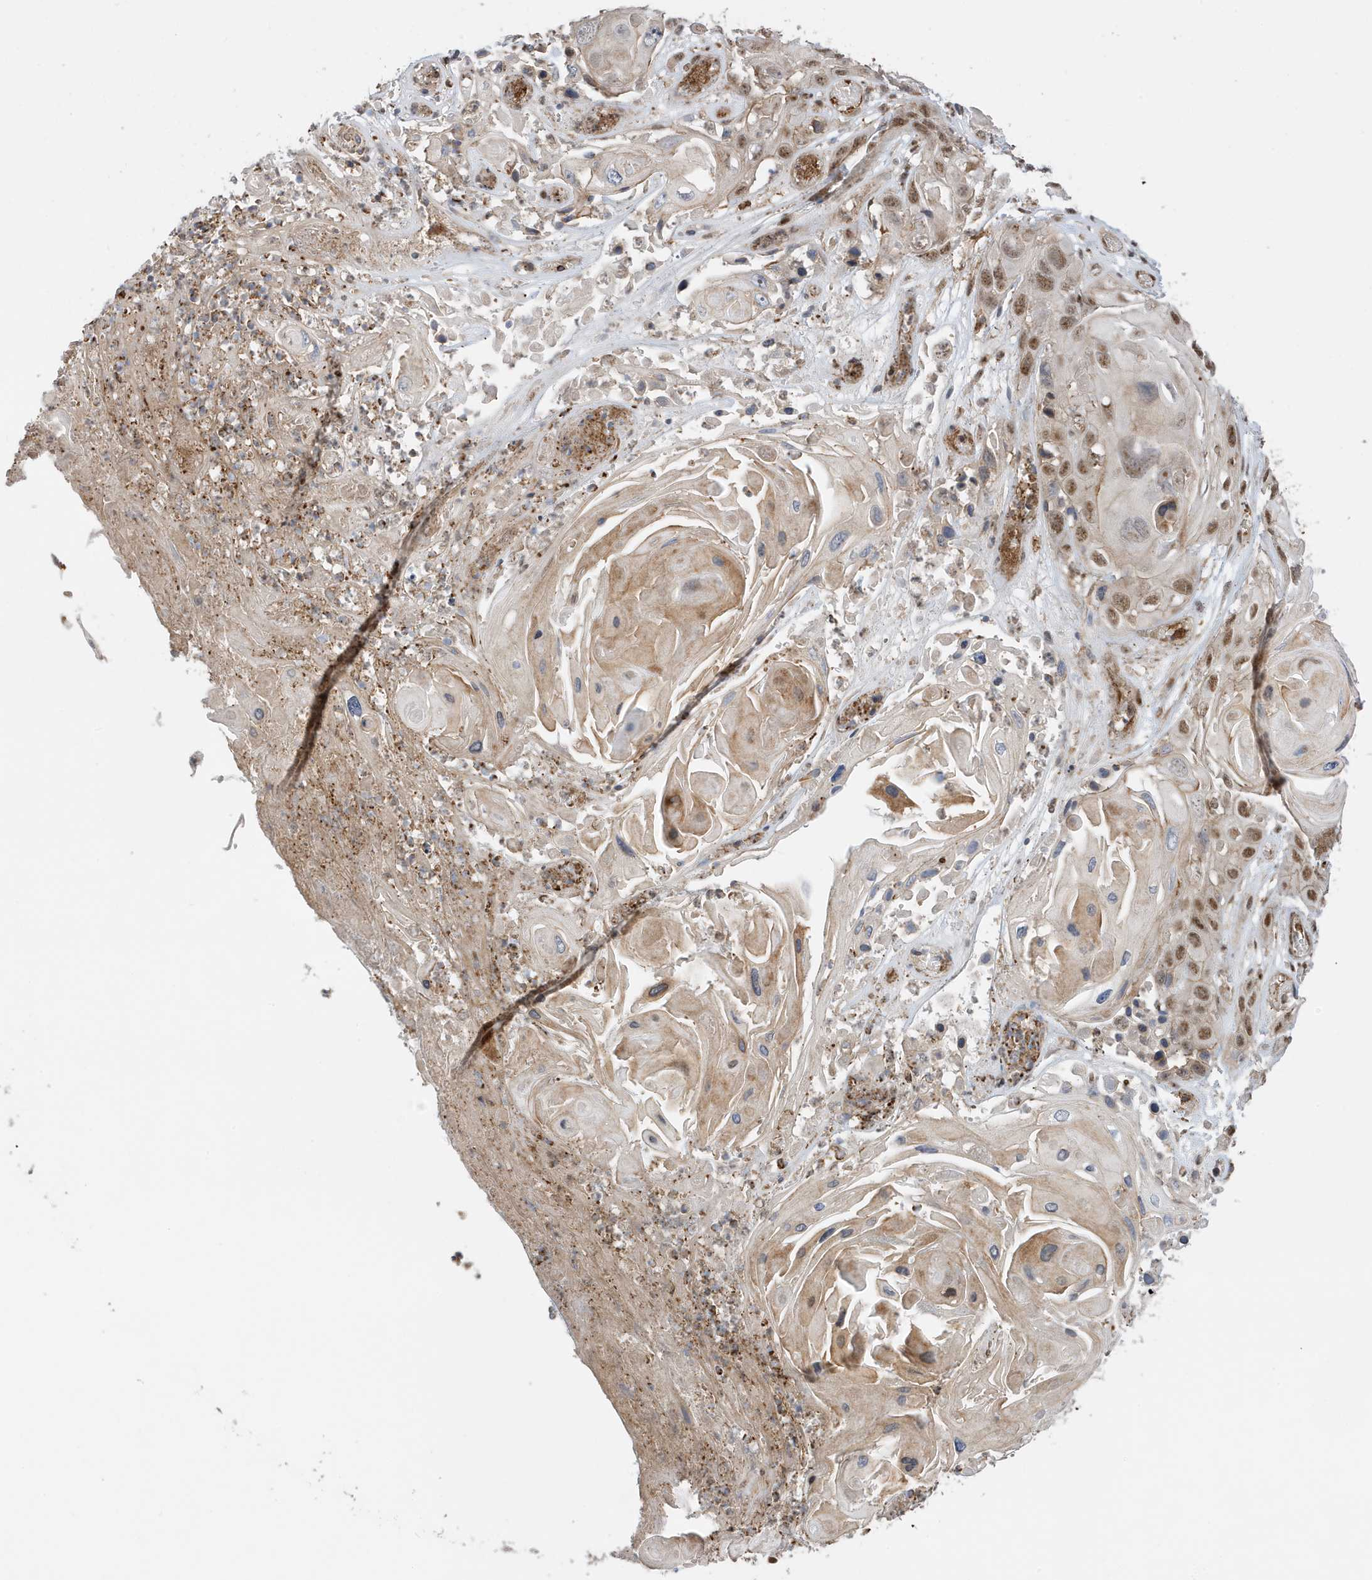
{"staining": {"intensity": "moderate", "quantity": ">75%", "location": "cytoplasmic/membranous,nuclear"}, "tissue": "skin cancer", "cell_type": "Tumor cells", "image_type": "cancer", "snomed": [{"axis": "morphology", "description": "Squamous cell carcinoma, NOS"}, {"axis": "topography", "description": "Skin"}], "caption": "Brown immunohistochemical staining in human squamous cell carcinoma (skin) reveals moderate cytoplasmic/membranous and nuclear staining in about >75% of tumor cells. (IHC, brightfield microscopy, high magnification).", "gene": "TATDN3", "patient": {"sex": "male", "age": 55}}